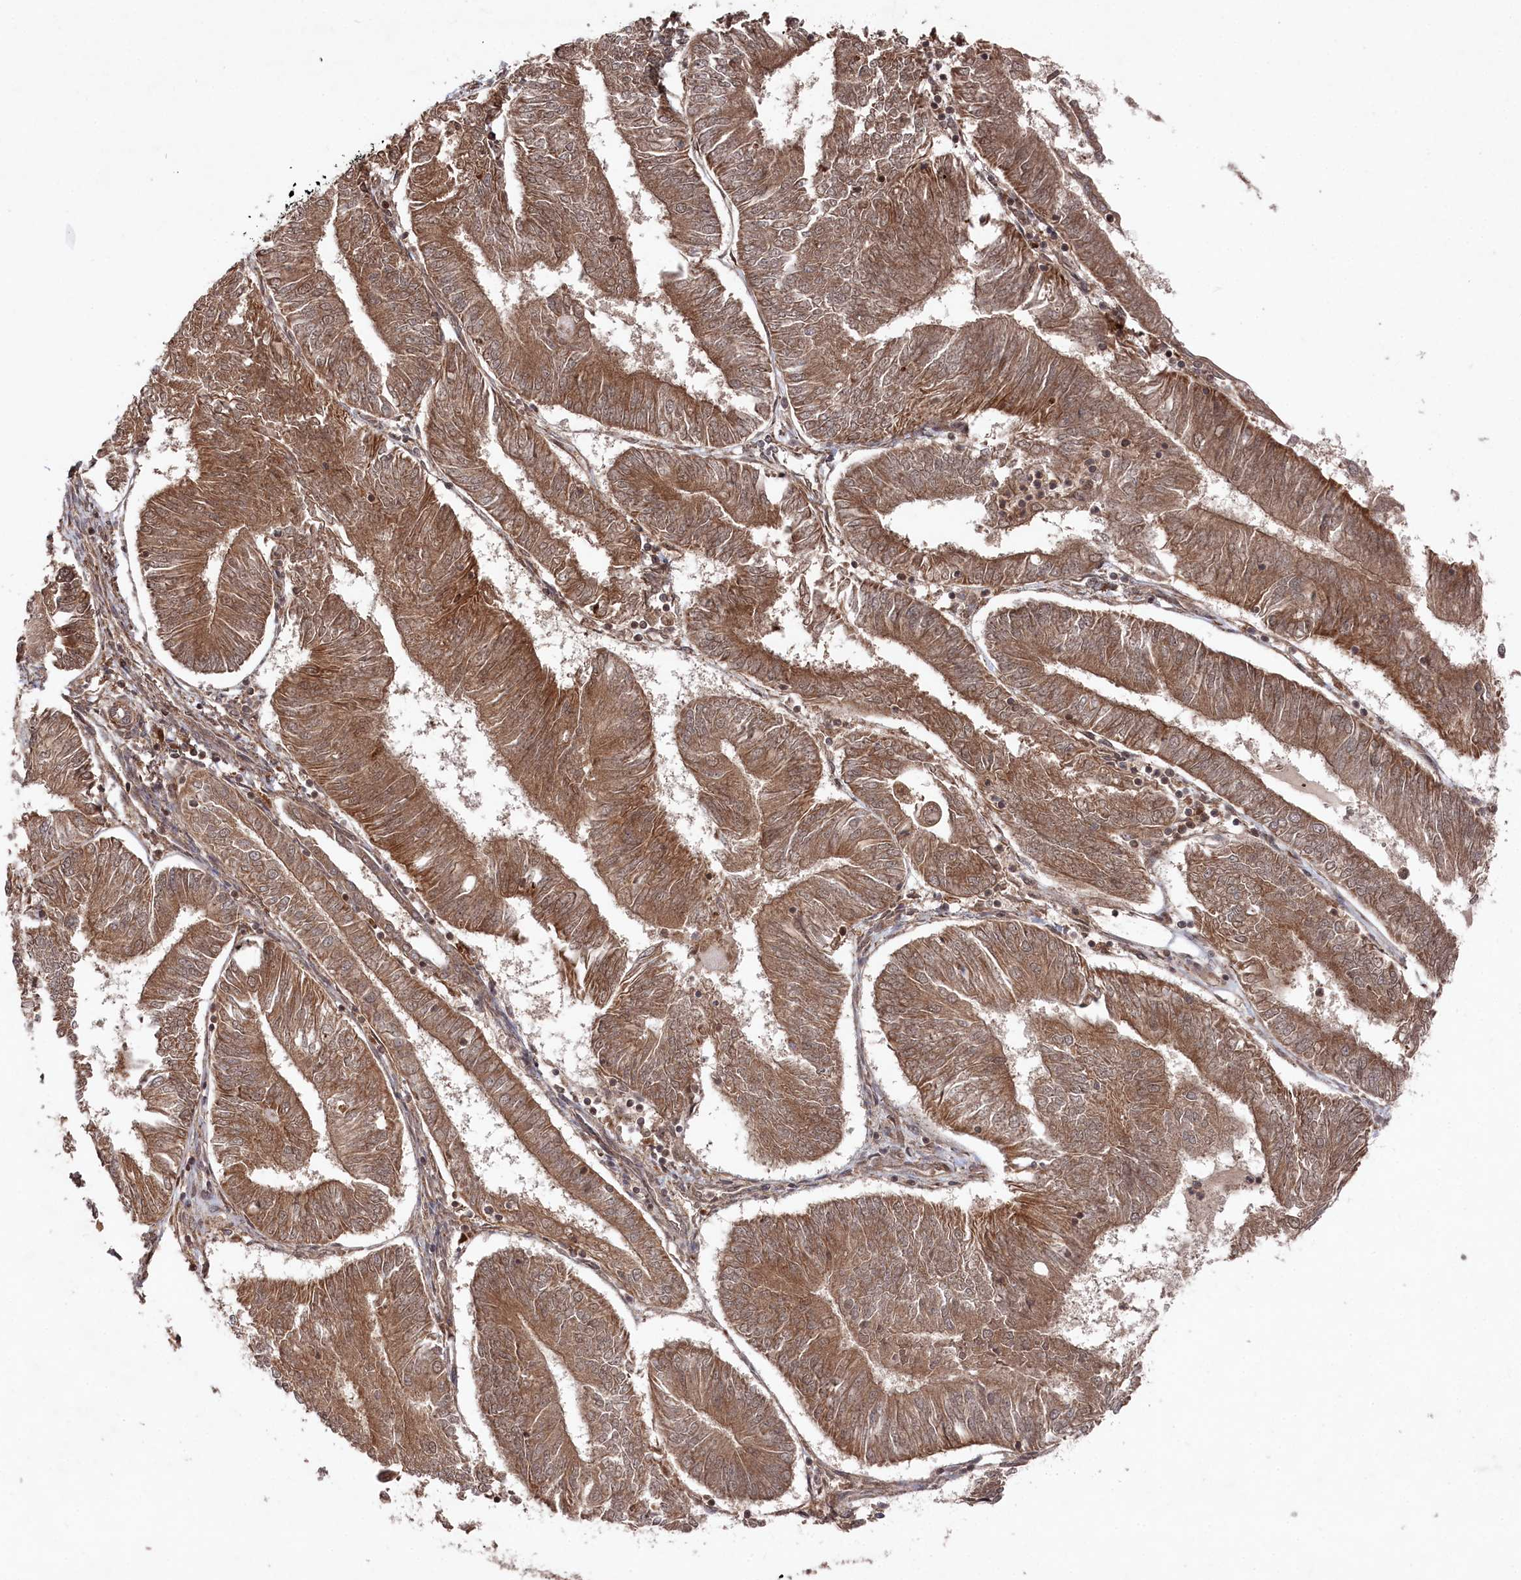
{"staining": {"intensity": "moderate", "quantity": ">75%", "location": "cytoplasmic/membranous"}, "tissue": "endometrial cancer", "cell_type": "Tumor cells", "image_type": "cancer", "snomed": [{"axis": "morphology", "description": "Adenocarcinoma, NOS"}, {"axis": "topography", "description": "Endometrium"}], "caption": "About >75% of tumor cells in endometrial adenocarcinoma exhibit moderate cytoplasmic/membranous protein staining as visualized by brown immunohistochemical staining.", "gene": "BORCS7", "patient": {"sex": "female", "age": 58}}